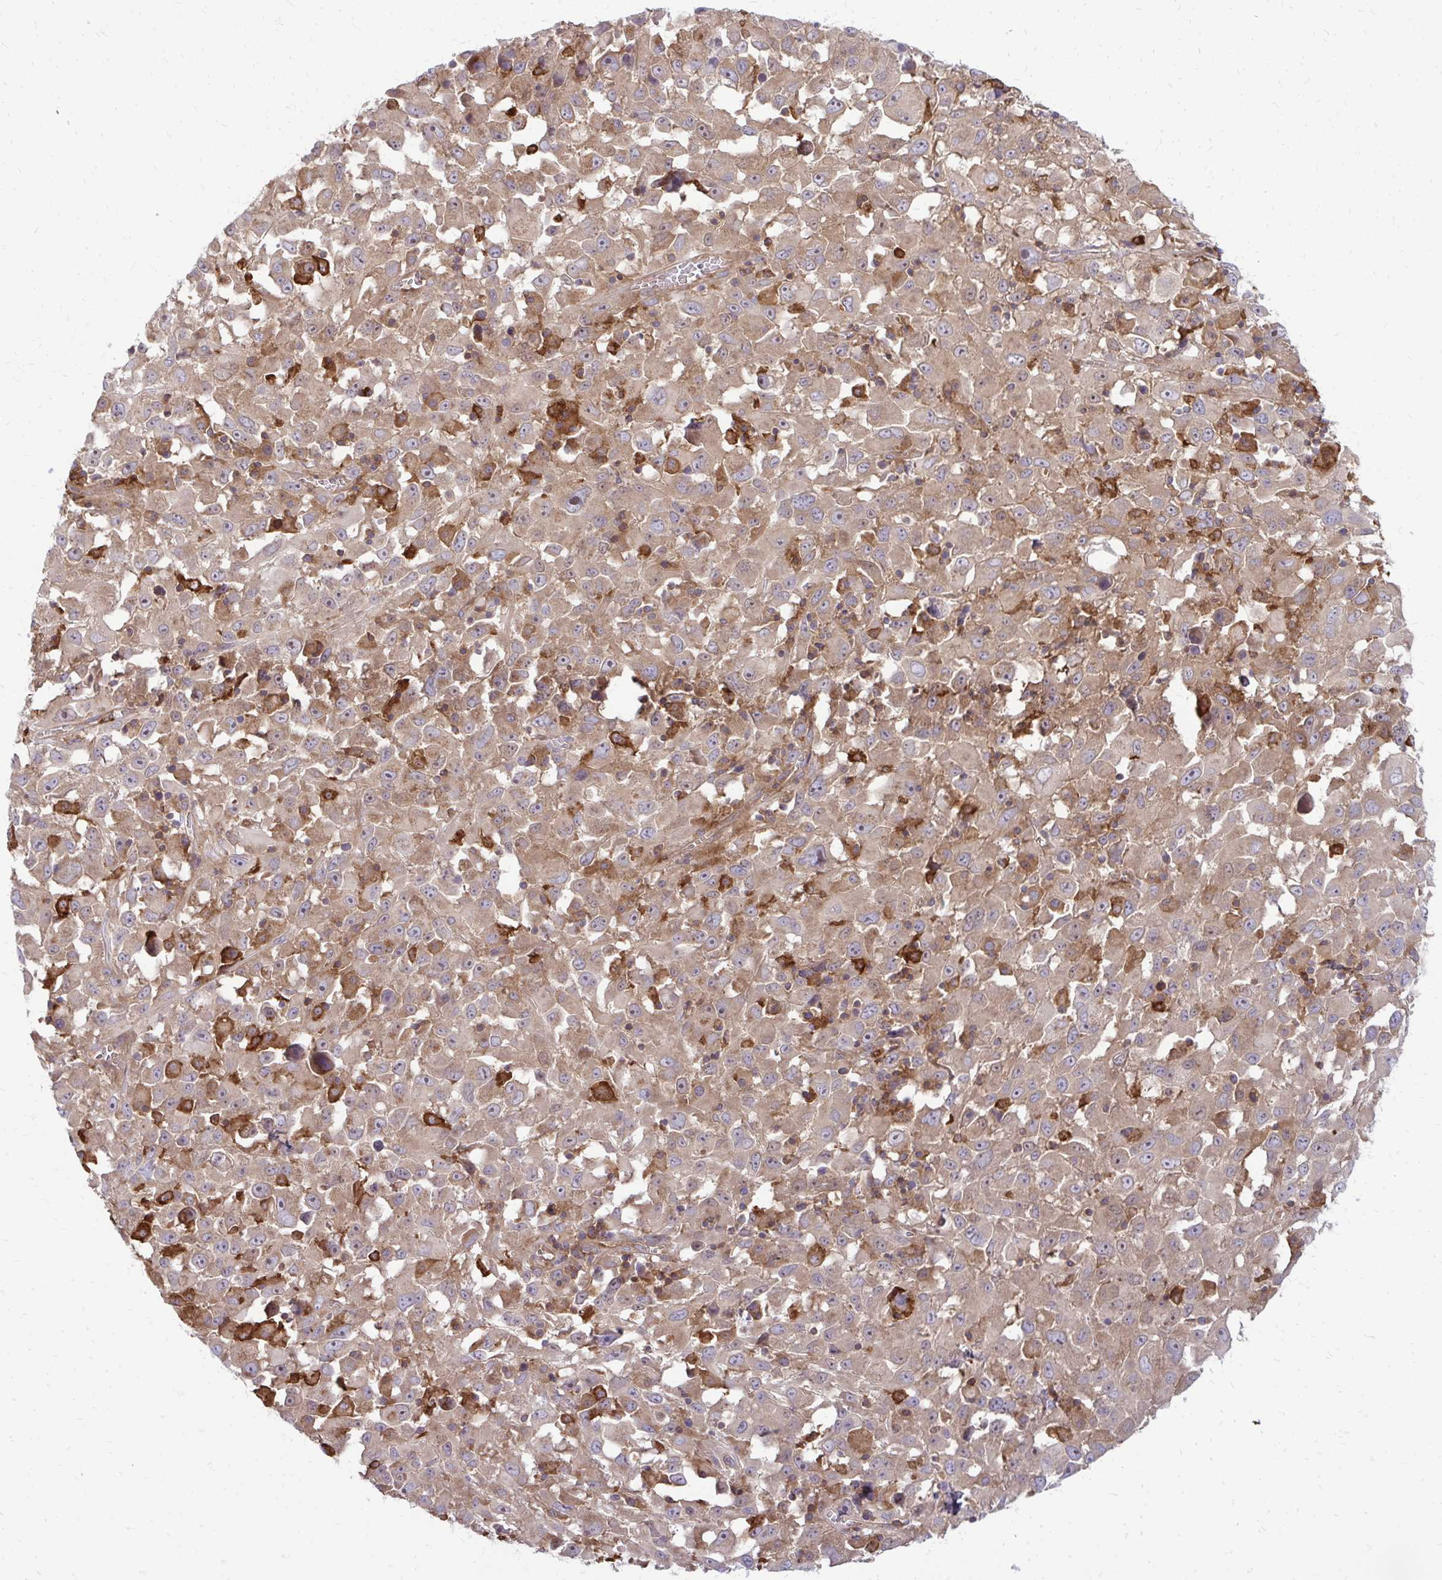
{"staining": {"intensity": "weak", "quantity": ">75%", "location": "cytoplasmic/membranous"}, "tissue": "melanoma", "cell_type": "Tumor cells", "image_type": "cancer", "snomed": [{"axis": "morphology", "description": "Malignant melanoma, Metastatic site"}, {"axis": "topography", "description": "Soft tissue"}], "caption": "Malignant melanoma (metastatic site) stained with immunohistochemistry (IHC) shows weak cytoplasmic/membranous expression in approximately >75% of tumor cells.", "gene": "ASAP1", "patient": {"sex": "male", "age": 50}}